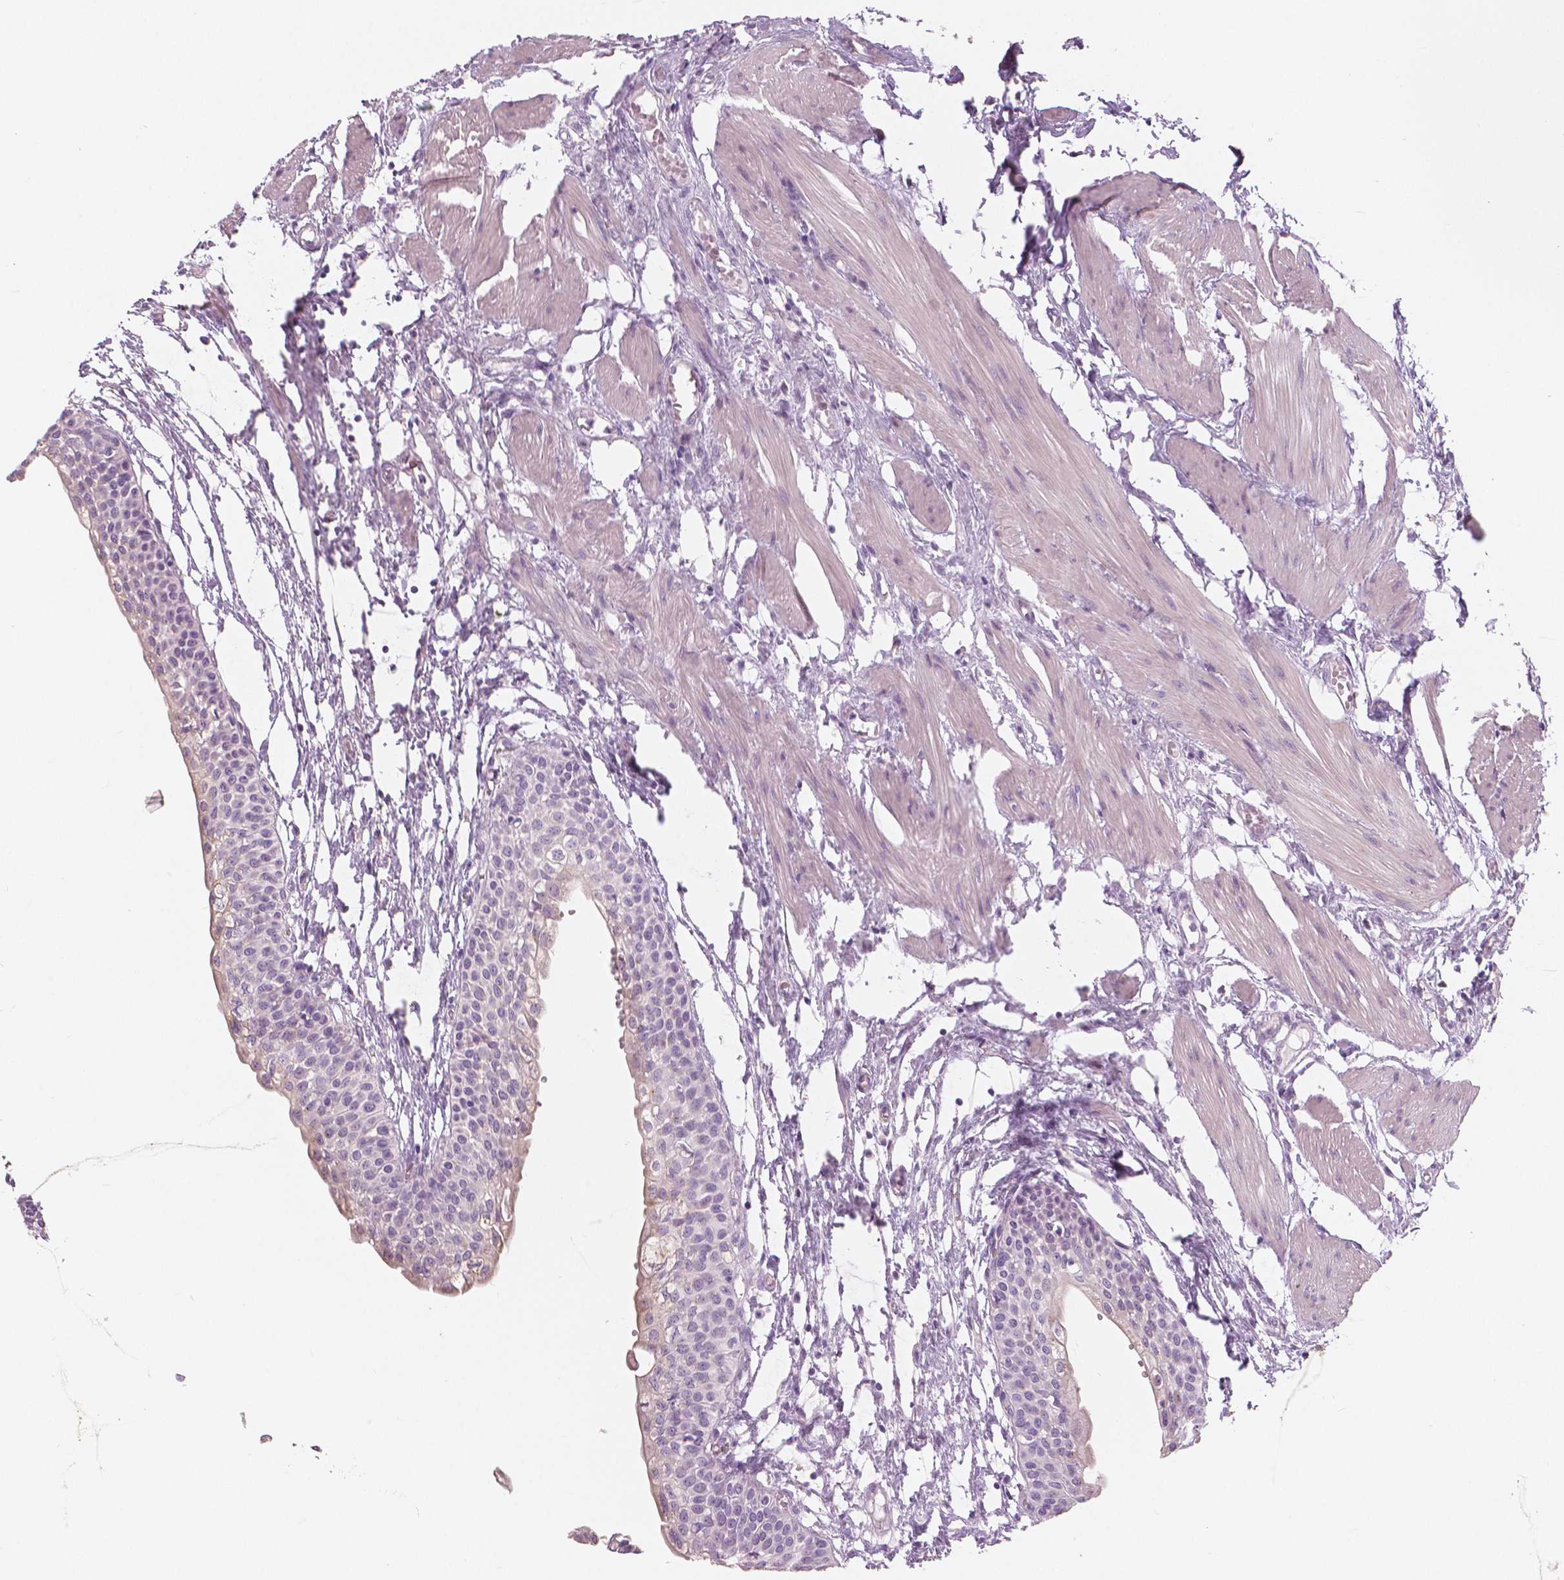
{"staining": {"intensity": "negative", "quantity": "none", "location": "none"}, "tissue": "urinary bladder", "cell_type": "Urothelial cells", "image_type": "normal", "snomed": [{"axis": "morphology", "description": "Normal tissue, NOS"}, {"axis": "topography", "description": "Urinary bladder"}, {"axis": "topography", "description": "Peripheral nerve tissue"}], "caption": "Urothelial cells are negative for brown protein staining in normal urinary bladder. (DAB (3,3'-diaminobenzidine) immunohistochemistry visualized using brightfield microscopy, high magnification).", "gene": "A4GNT", "patient": {"sex": "male", "age": 55}}